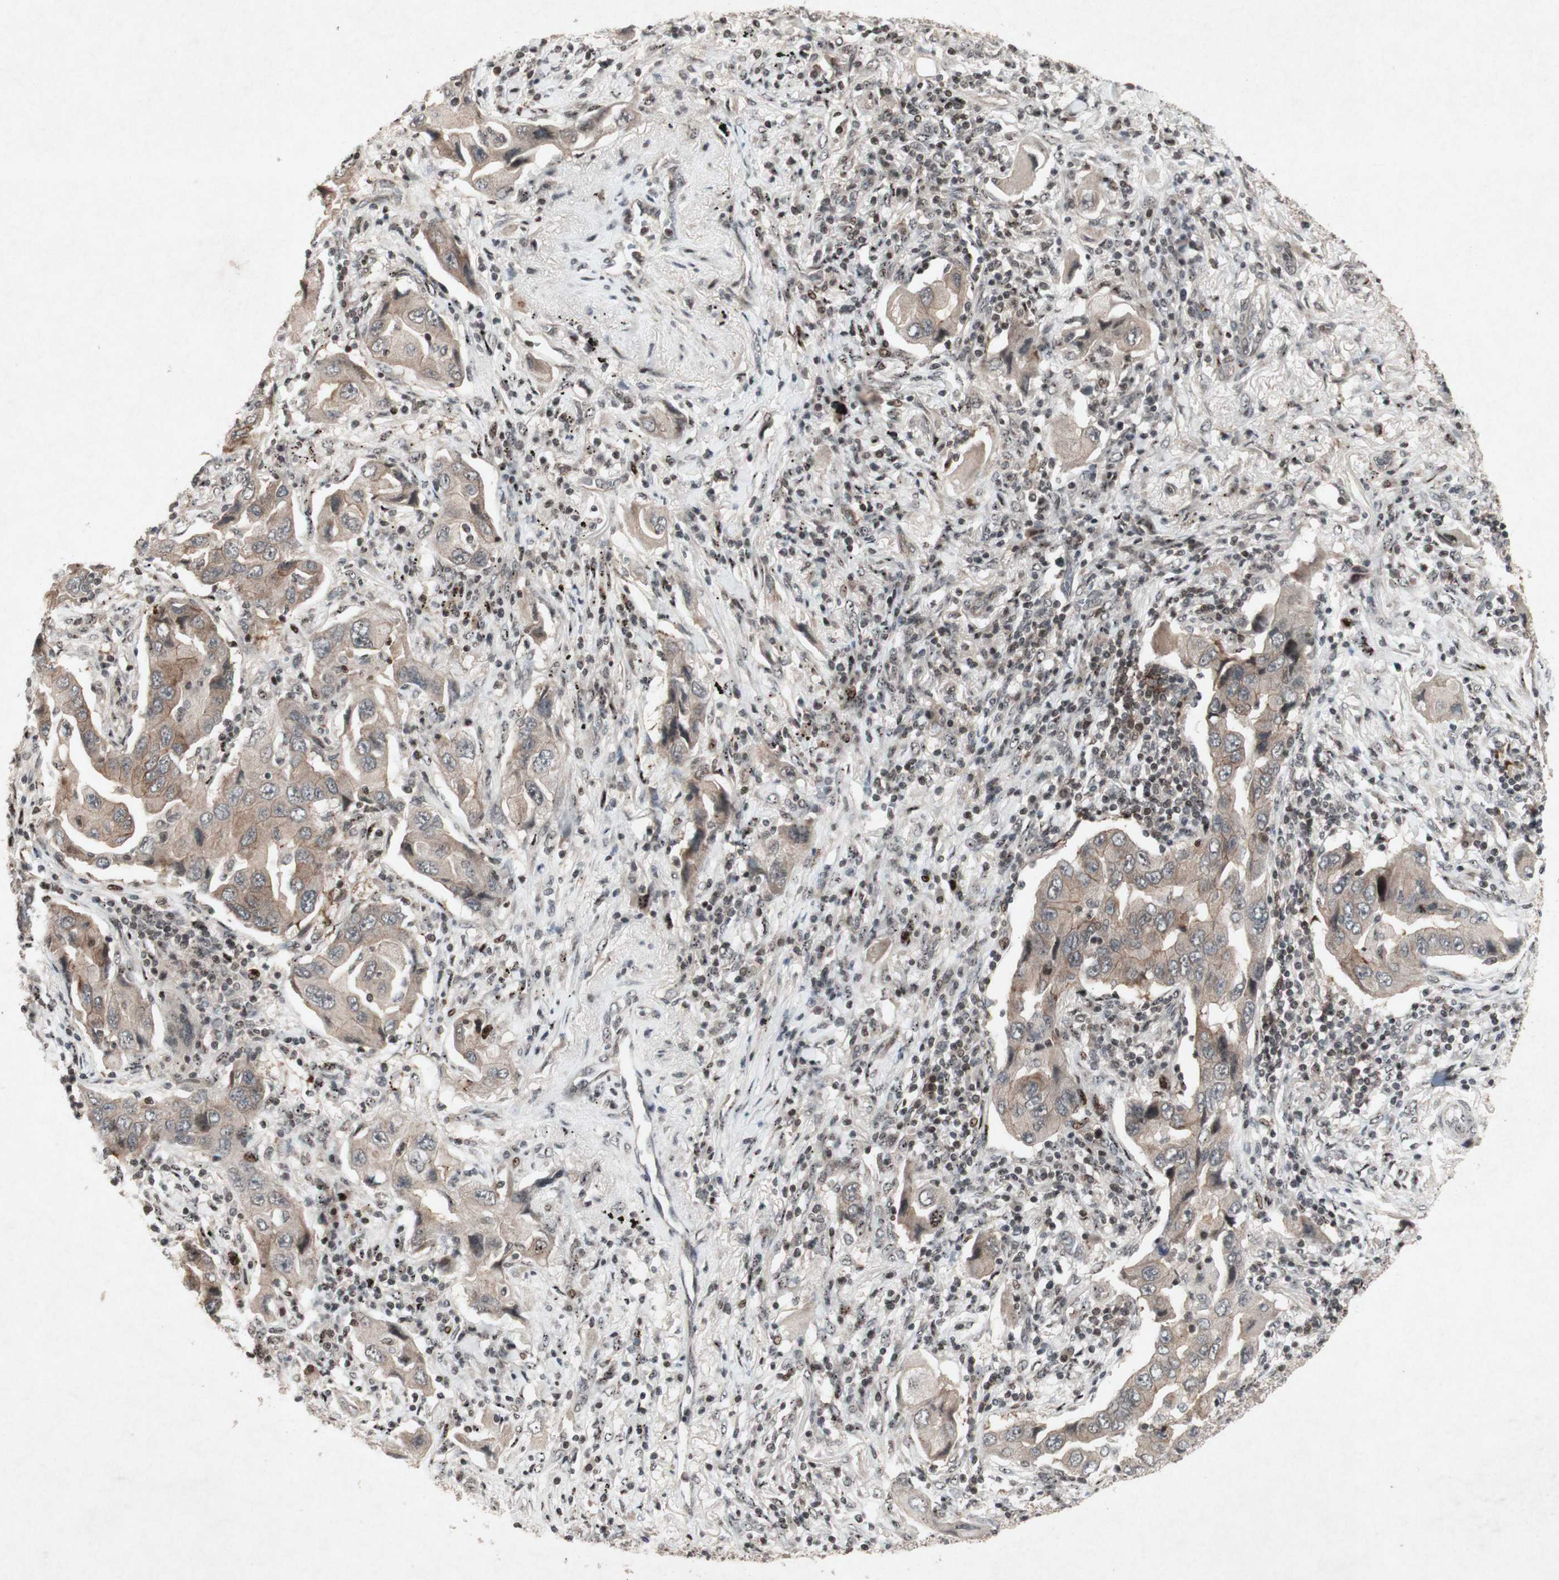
{"staining": {"intensity": "weak", "quantity": ">75%", "location": "cytoplasmic/membranous"}, "tissue": "lung cancer", "cell_type": "Tumor cells", "image_type": "cancer", "snomed": [{"axis": "morphology", "description": "Adenocarcinoma, NOS"}, {"axis": "topography", "description": "Lung"}], "caption": "Immunohistochemistry image of human lung cancer (adenocarcinoma) stained for a protein (brown), which demonstrates low levels of weak cytoplasmic/membranous staining in approximately >75% of tumor cells.", "gene": "PLXNA1", "patient": {"sex": "female", "age": 65}}